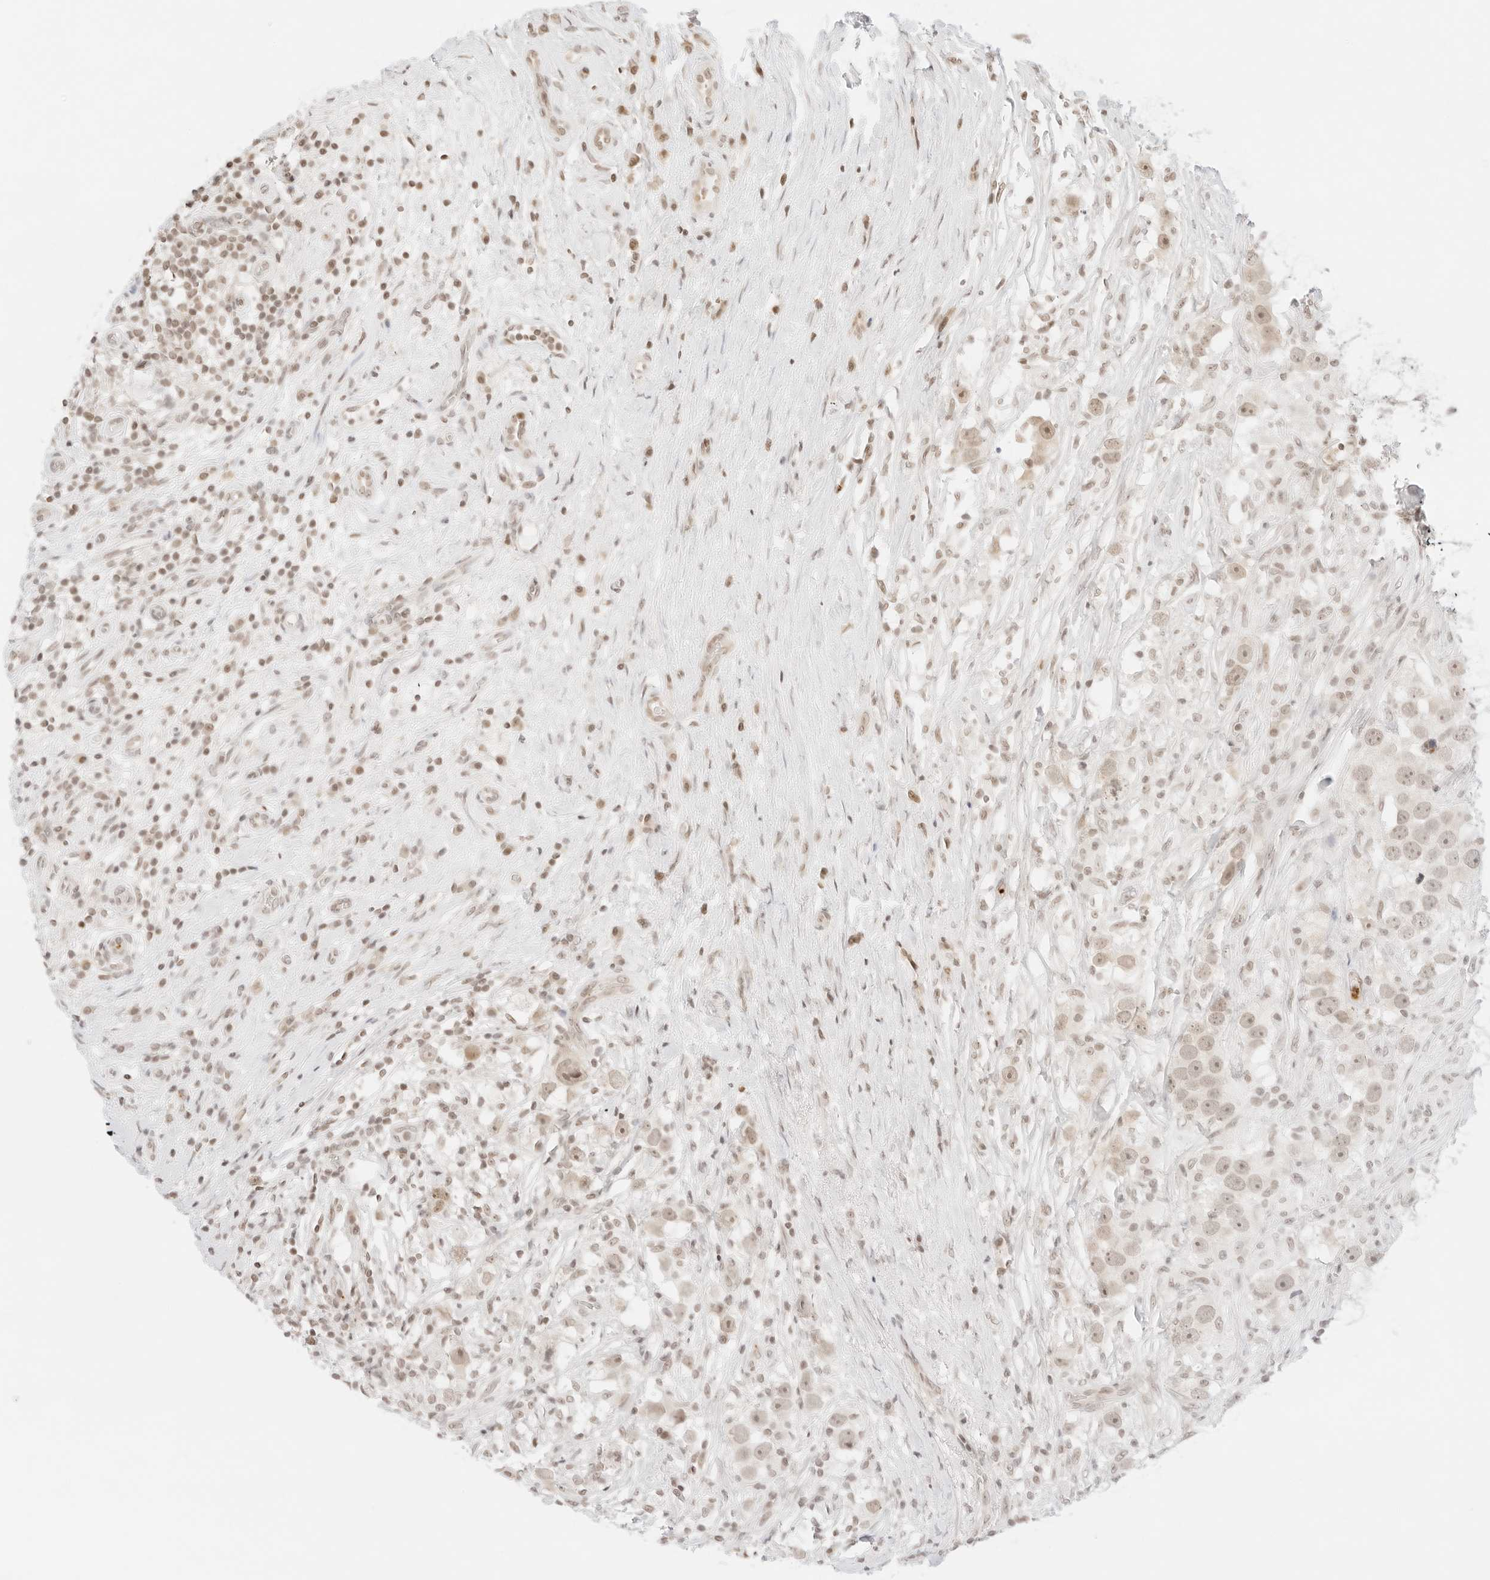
{"staining": {"intensity": "weak", "quantity": "25%-75%", "location": "nuclear"}, "tissue": "testis cancer", "cell_type": "Tumor cells", "image_type": "cancer", "snomed": [{"axis": "morphology", "description": "Seminoma, NOS"}, {"axis": "topography", "description": "Testis"}], "caption": "Protein analysis of seminoma (testis) tissue displays weak nuclear expression in about 25%-75% of tumor cells. (DAB (3,3'-diaminobenzidine) IHC, brown staining for protein, blue staining for nuclei).", "gene": "GNAS", "patient": {"sex": "male", "age": 49}}